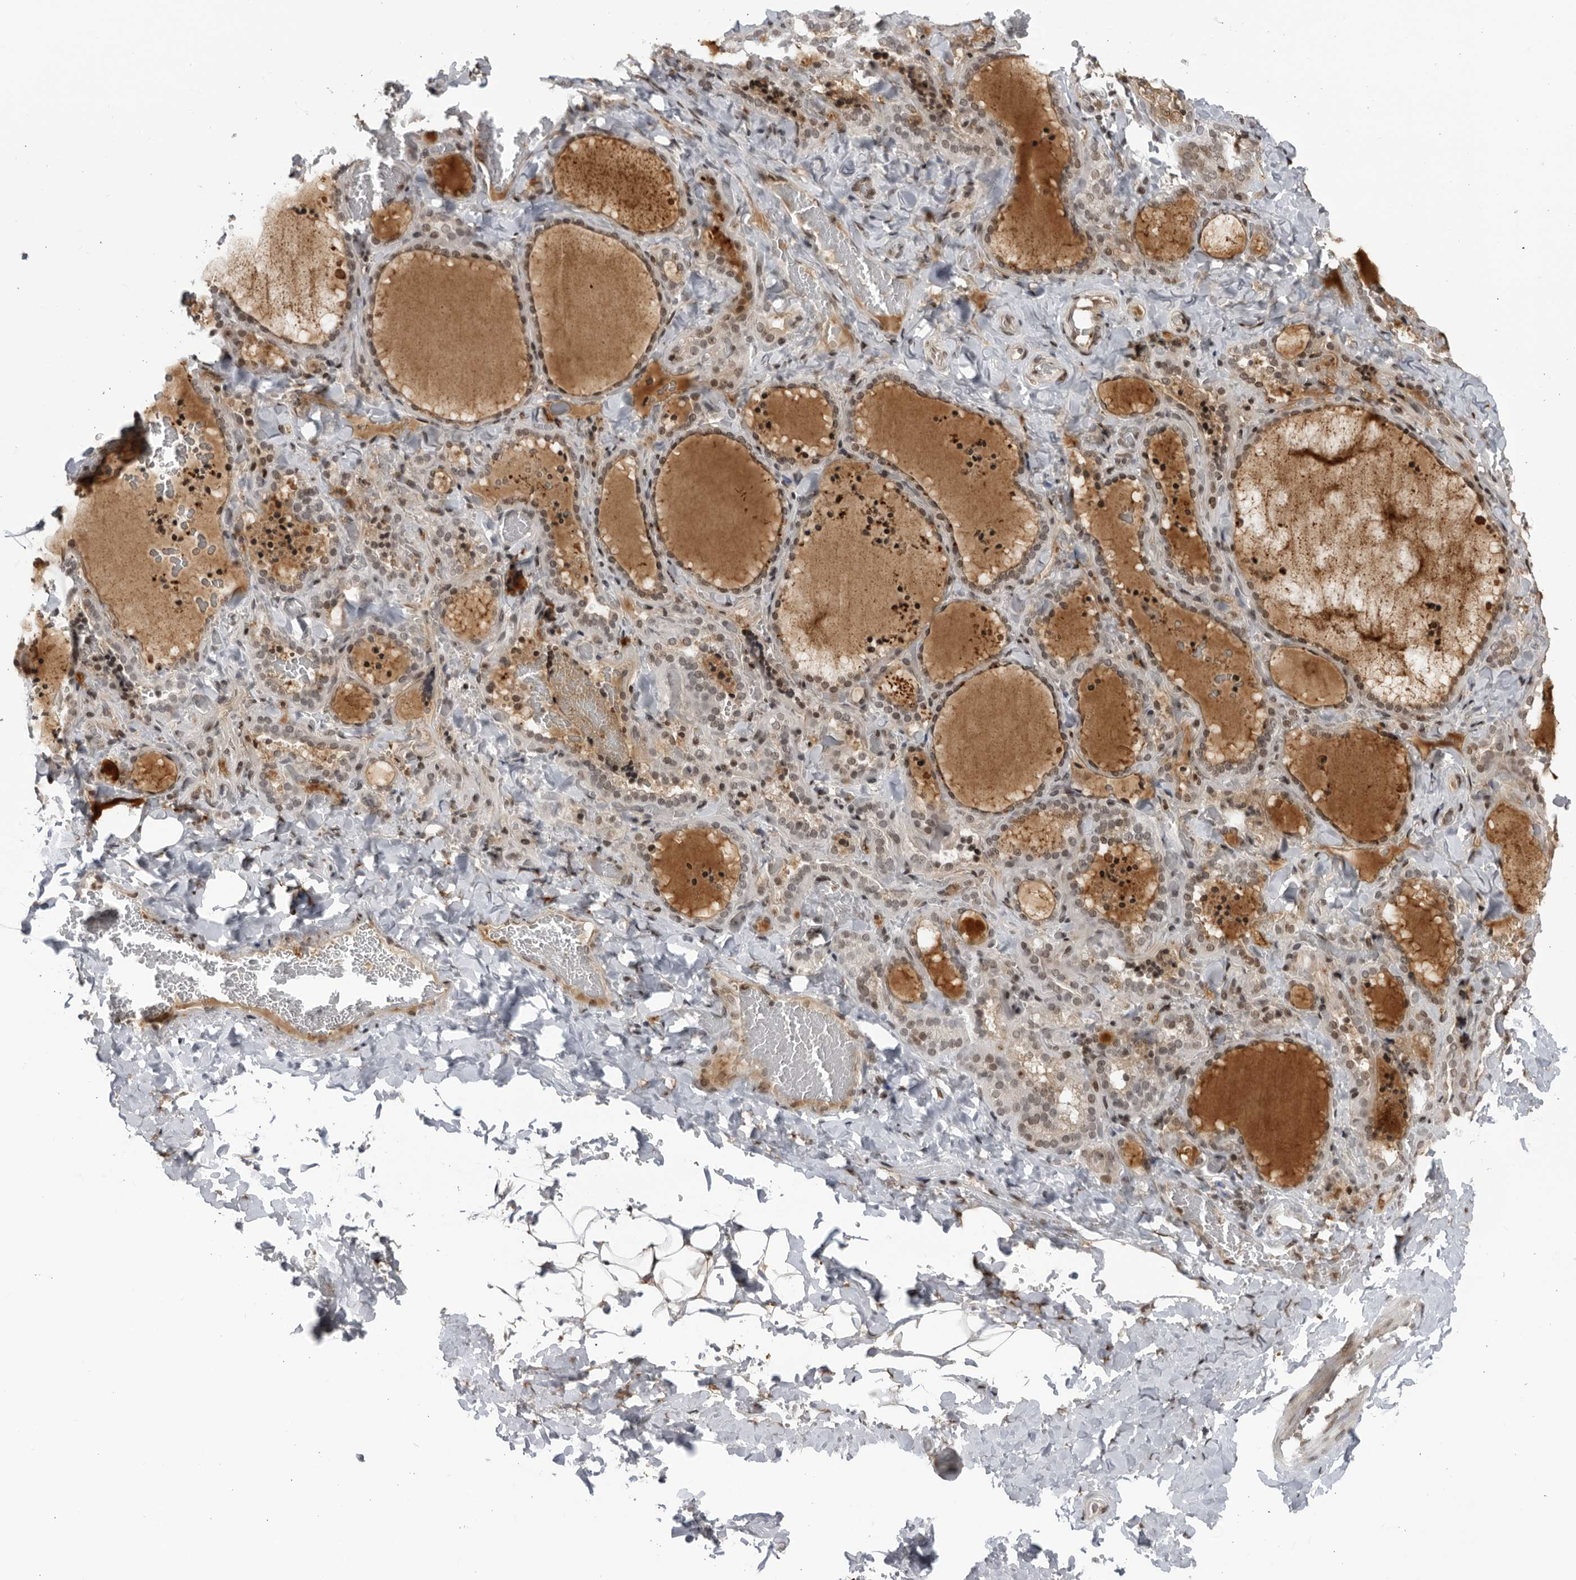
{"staining": {"intensity": "weak", "quantity": "25%-75%", "location": "cytoplasmic/membranous"}, "tissue": "thyroid gland", "cell_type": "Glandular cells", "image_type": "normal", "snomed": [{"axis": "morphology", "description": "Normal tissue, NOS"}, {"axis": "topography", "description": "Thyroid gland"}], "caption": "Benign thyroid gland exhibits weak cytoplasmic/membranous staining in about 25%-75% of glandular cells.", "gene": "DTL", "patient": {"sex": "female", "age": 22}}